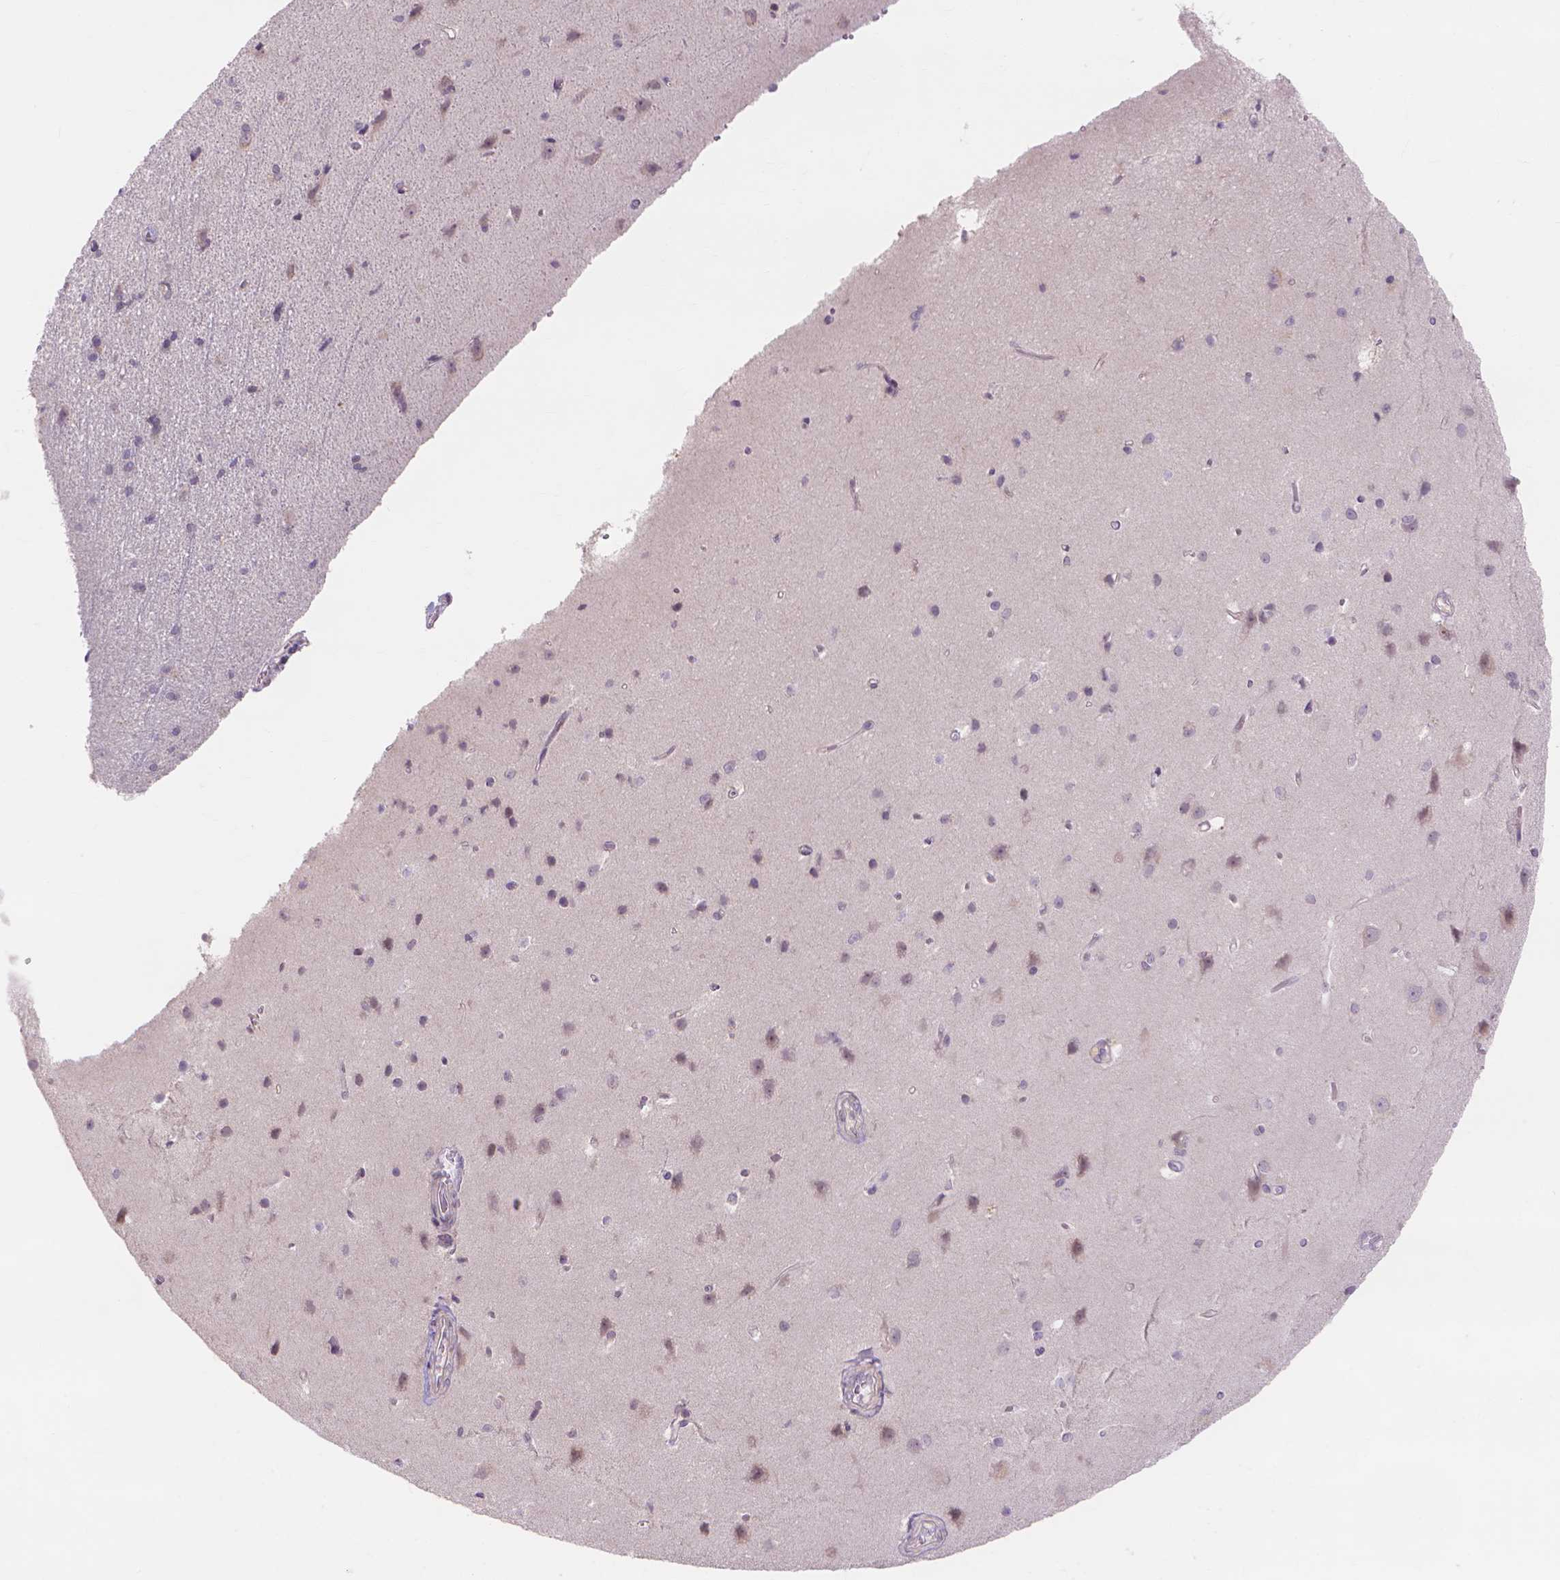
{"staining": {"intensity": "negative", "quantity": "none", "location": "none"}, "tissue": "cerebral cortex", "cell_type": "Endothelial cells", "image_type": "normal", "snomed": [{"axis": "morphology", "description": "Normal tissue, NOS"}, {"axis": "topography", "description": "Cerebral cortex"}], "caption": "IHC histopathology image of unremarkable cerebral cortex: human cerebral cortex stained with DAB (3,3'-diaminobenzidine) displays no significant protein expression in endothelial cells.", "gene": "PRDM13", "patient": {"sex": "male", "age": 37}}